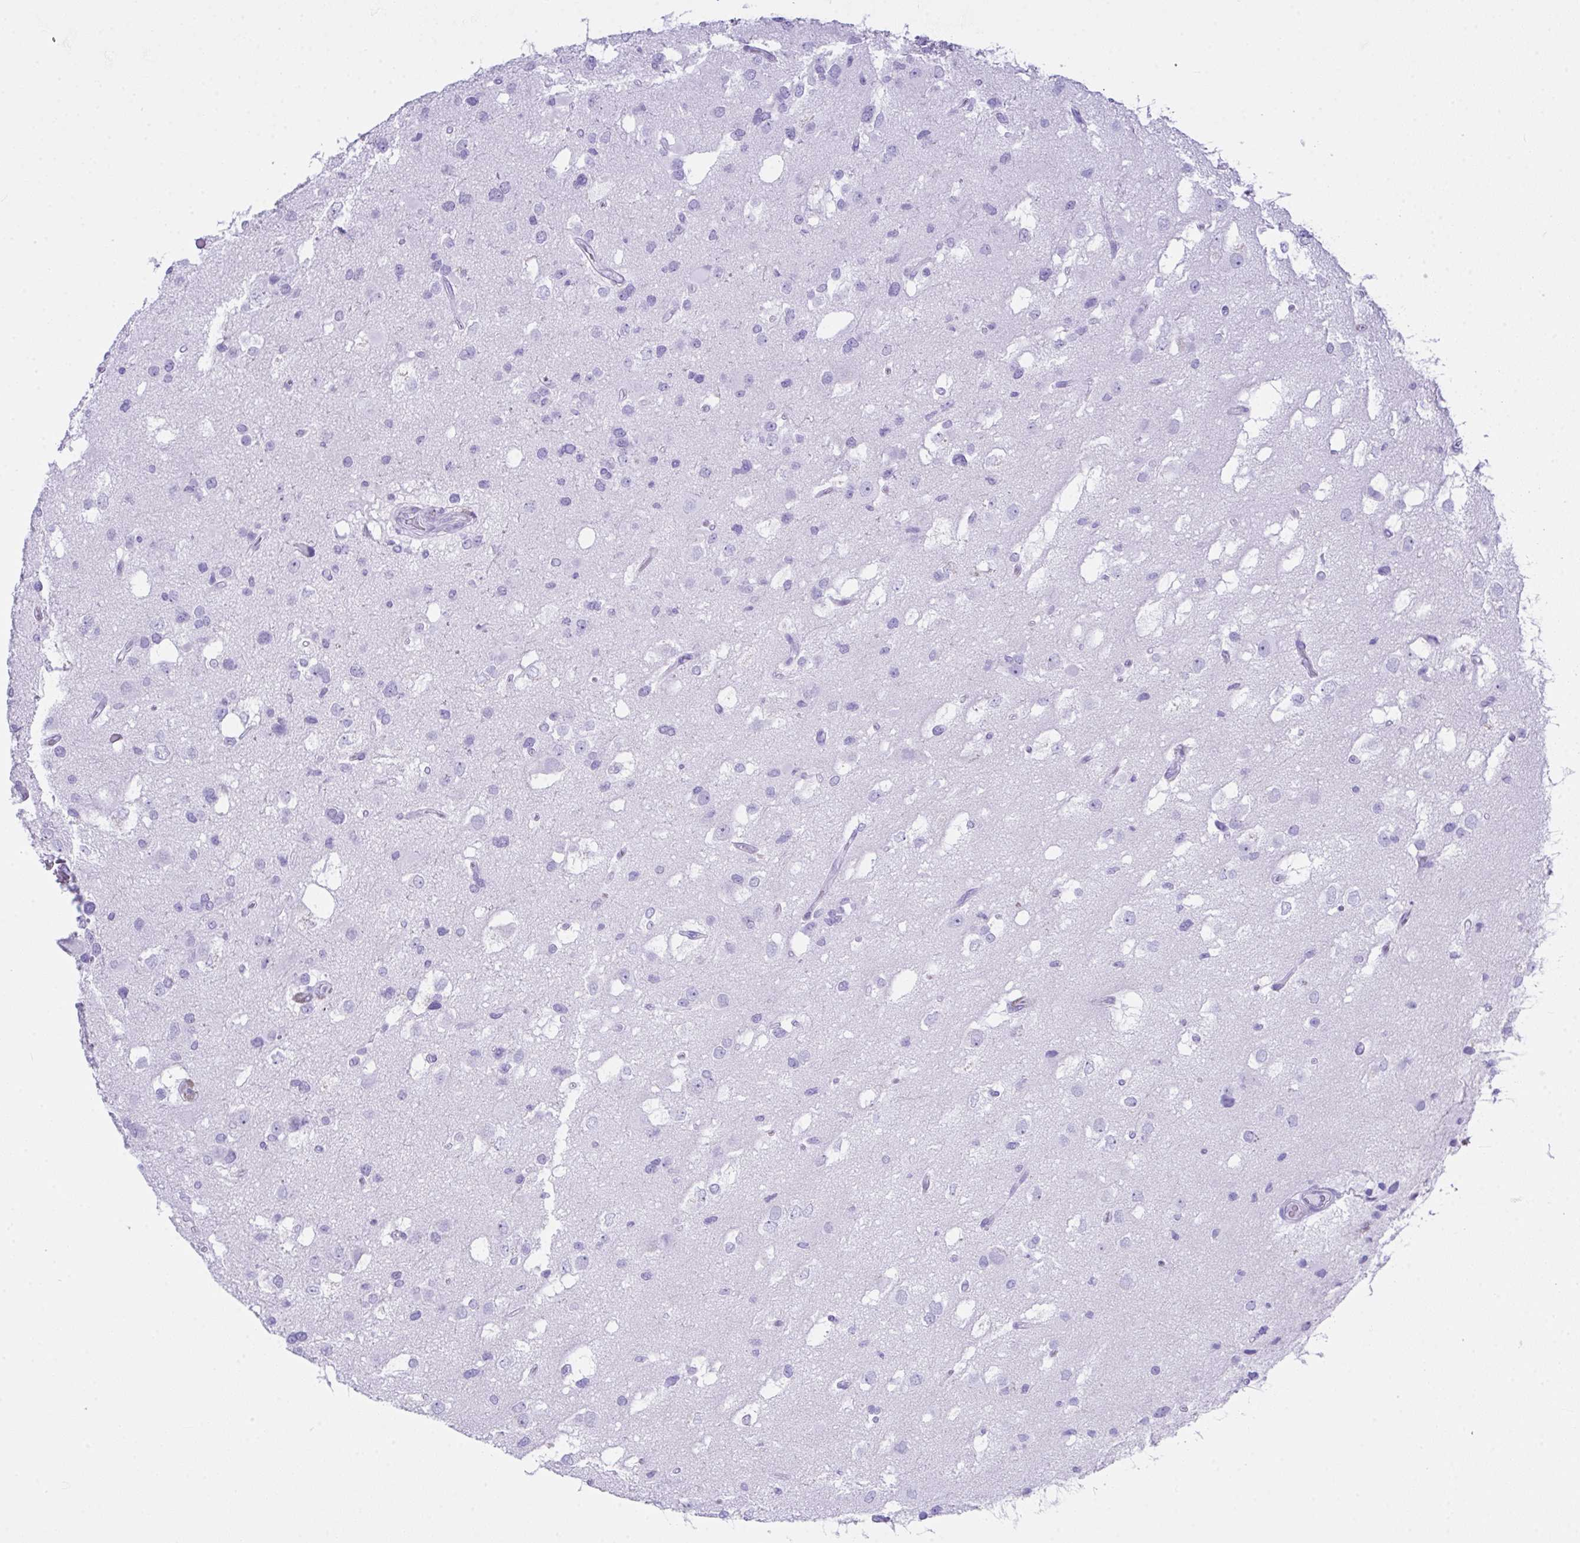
{"staining": {"intensity": "negative", "quantity": "none", "location": "none"}, "tissue": "glioma", "cell_type": "Tumor cells", "image_type": "cancer", "snomed": [{"axis": "morphology", "description": "Glioma, malignant, High grade"}, {"axis": "topography", "description": "Brain"}], "caption": "This image is of malignant glioma (high-grade) stained with immunohistochemistry to label a protein in brown with the nuclei are counter-stained blue. There is no positivity in tumor cells. The staining was performed using DAB (3,3'-diaminobenzidine) to visualize the protein expression in brown, while the nuclei were stained in blue with hematoxylin (Magnification: 20x).", "gene": "LGALS4", "patient": {"sex": "male", "age": 53}}